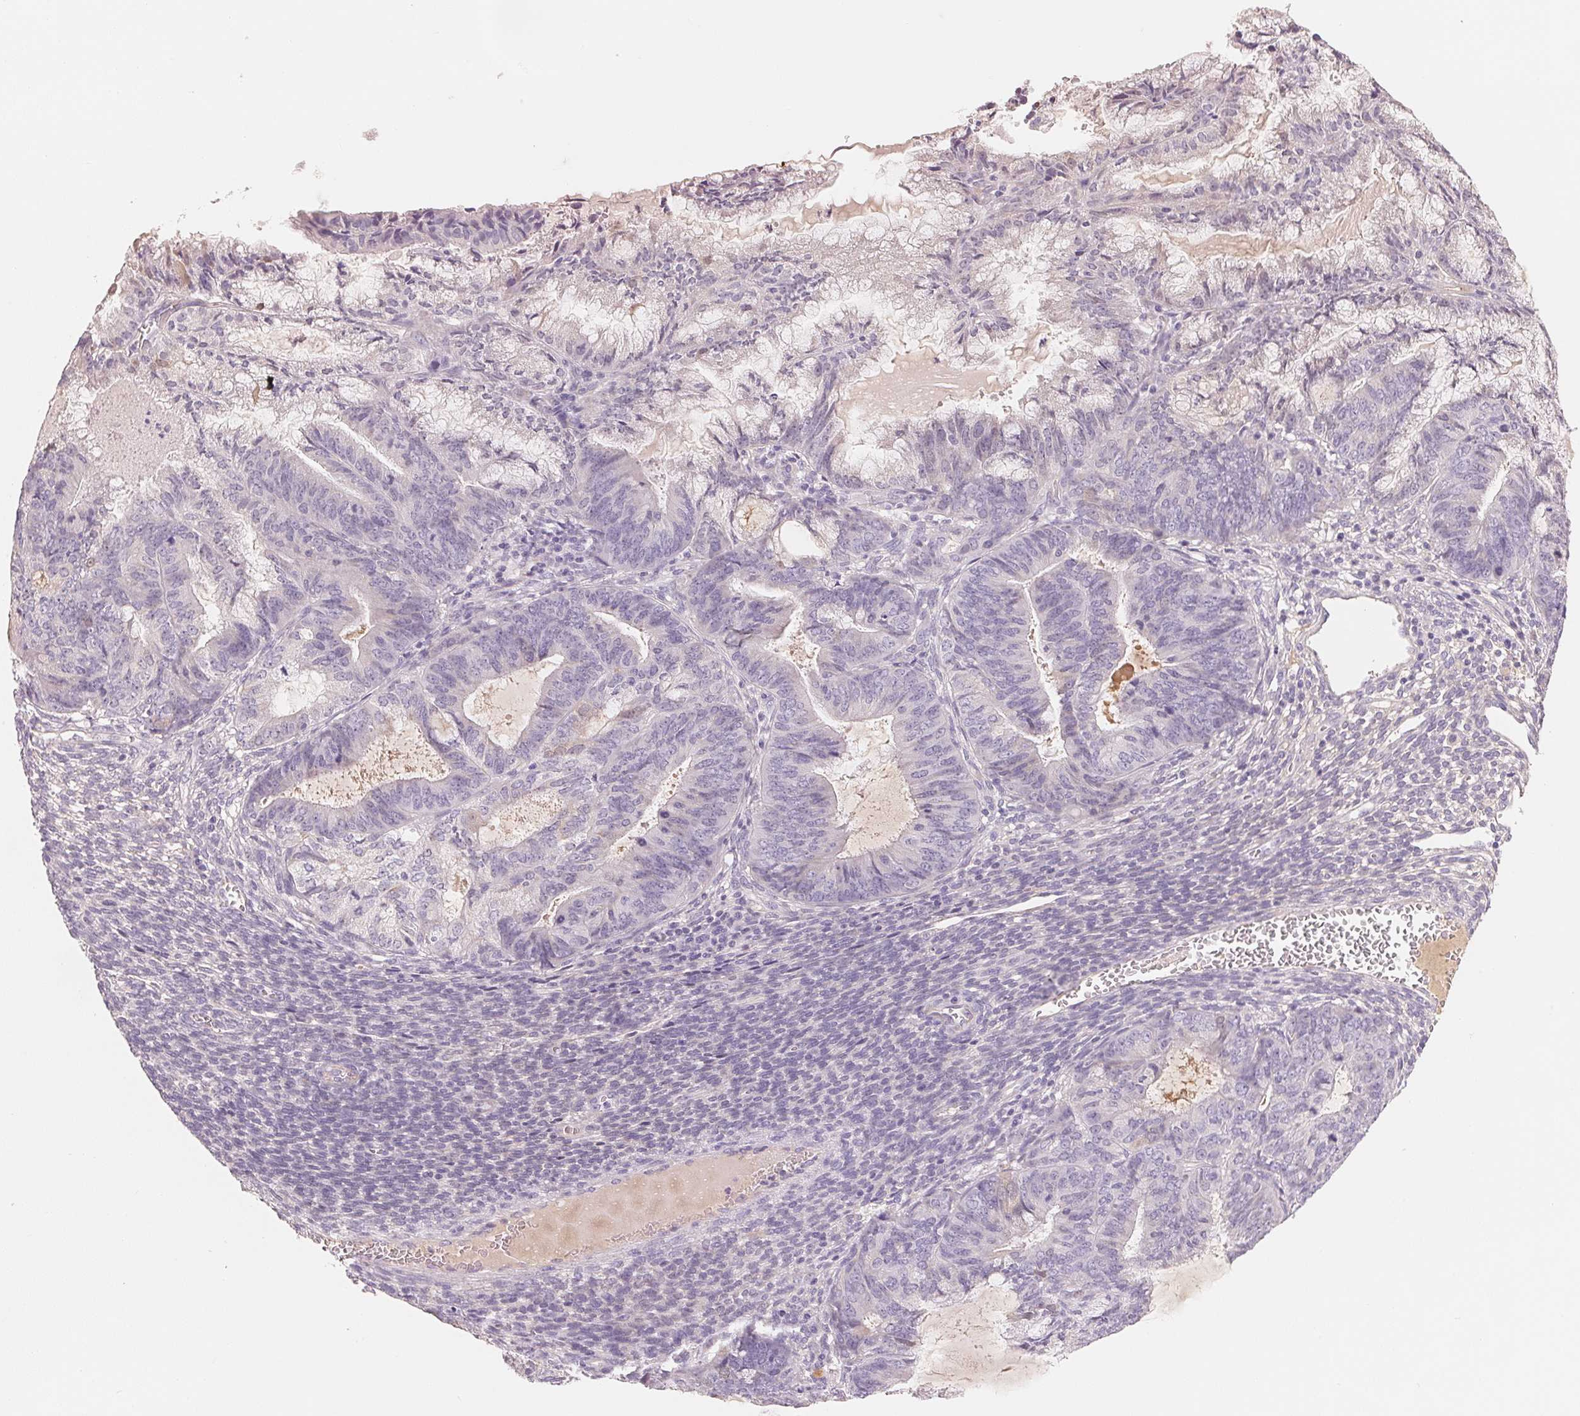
{"staining": {"intensity": "negative", "quantity": "none", "location": "none"}, "tissue": "endometrial cancer", "cell_type": "Tumor cells", "image_type": "cancer", "snomed": [{"axis": "morphology", "description": "Adenocarcinoma, NOS"}, {"axis": "topography", "description": "Endometrium"}], "caption": "DAB (3,3'-diaminobenzidine) immunohistochemical staining of endometrial cancer shows no significant staining in tumor cells.", "gene": "CFHR2", "patient": {"sex": "female", "age": 86}}